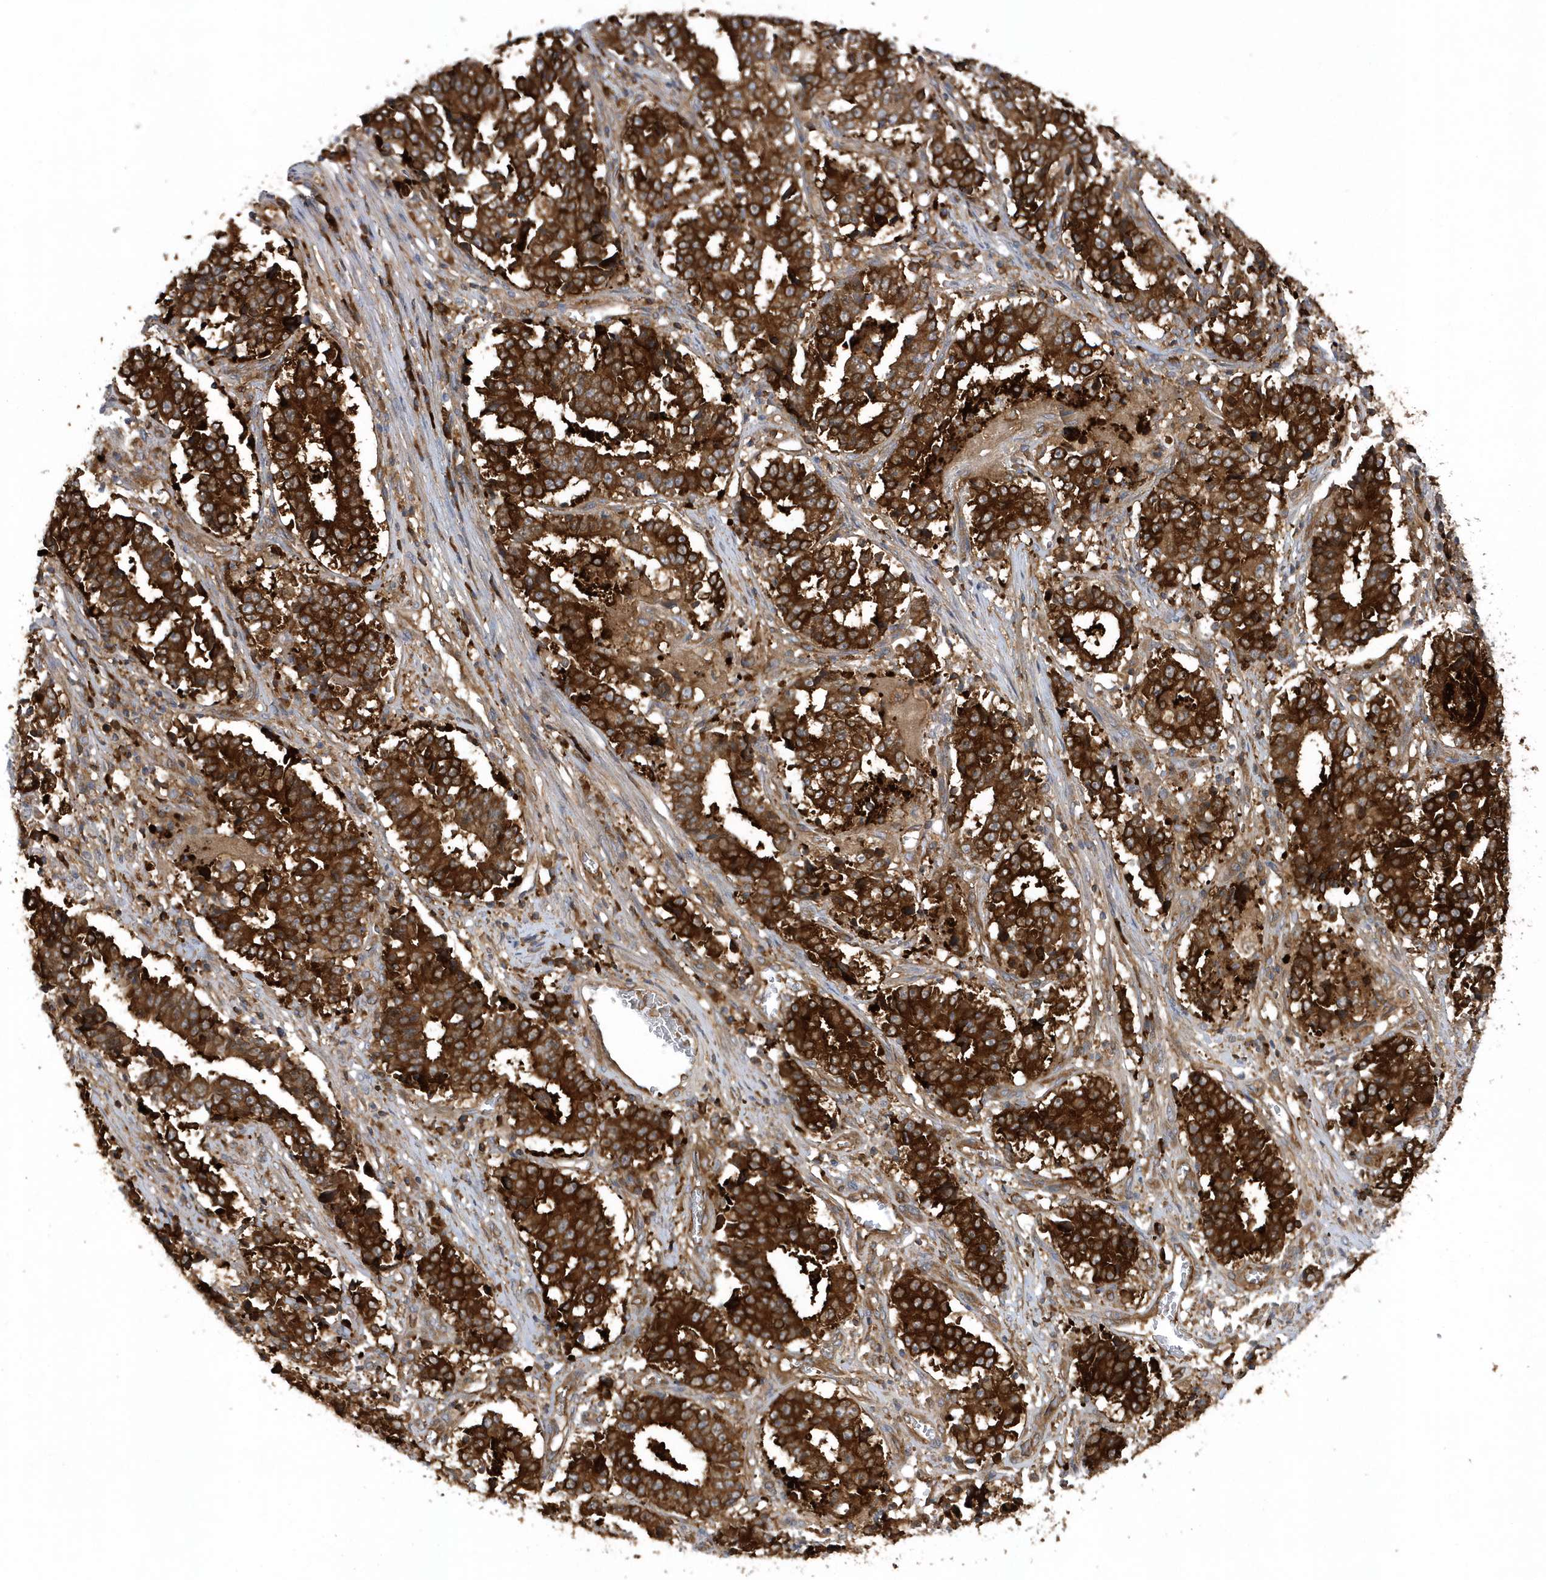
{"staining": {"intensity": "strong", "quantity": ">75%", "location": "cytoplasmic/membranous"}, "tissue": "stomach cancer", "cell_type": "Tumor cells", "image_type": "cancer", "snomed": [{"axis": "morphology", "description": "Adenocarcinoma, NOS"}, {"axis": "topography", "description": "Stomach"}], "caption": "There is high levels of strong cytoplasmic/membranous positivity in tumor cells of stomach adenocarcinoma, as demonstrated by immunohistochemical staining (brown color).", "gene": "PAICS", "patient": {"sex": "male", "age": 59}}